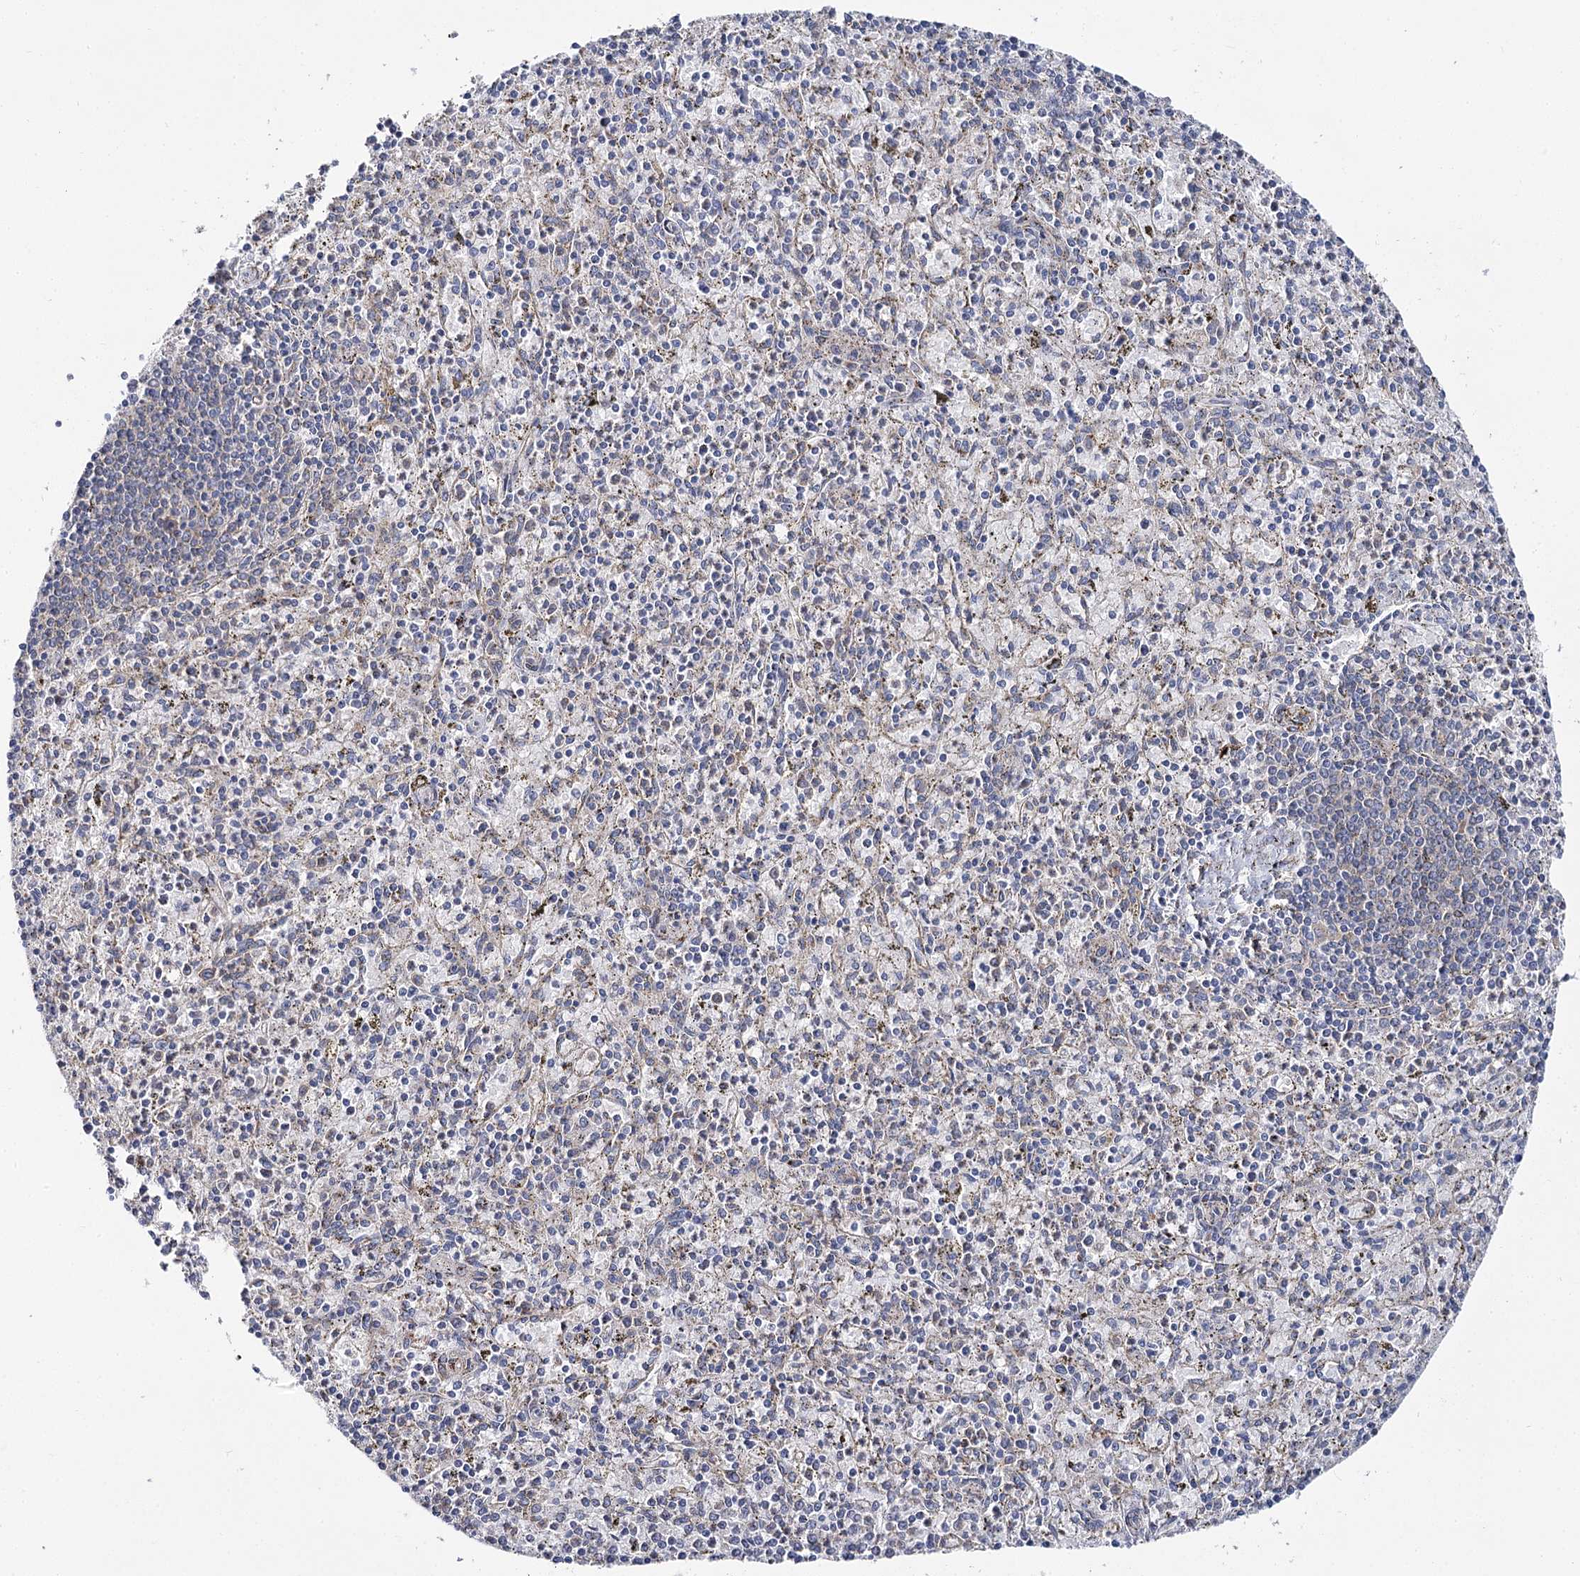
{"staining": {"intensity": "negative", "quantity": "none", "location": "none"}, "tissue": "spleen", "cell_type": "Cells in red pulp", "image_type": "normal", "snomed": [{"axis": "morphology", "description": "Normal tissue, NOS"}, {"axis": "topography", "description": "Spleen"}], "caption": "A micrograph of human spleen is negative for staining in cells in red pulp. Nuclei are stained in blue.", "gene": "THUMPD3", "patient": {"sex": "male", "age": 72}}